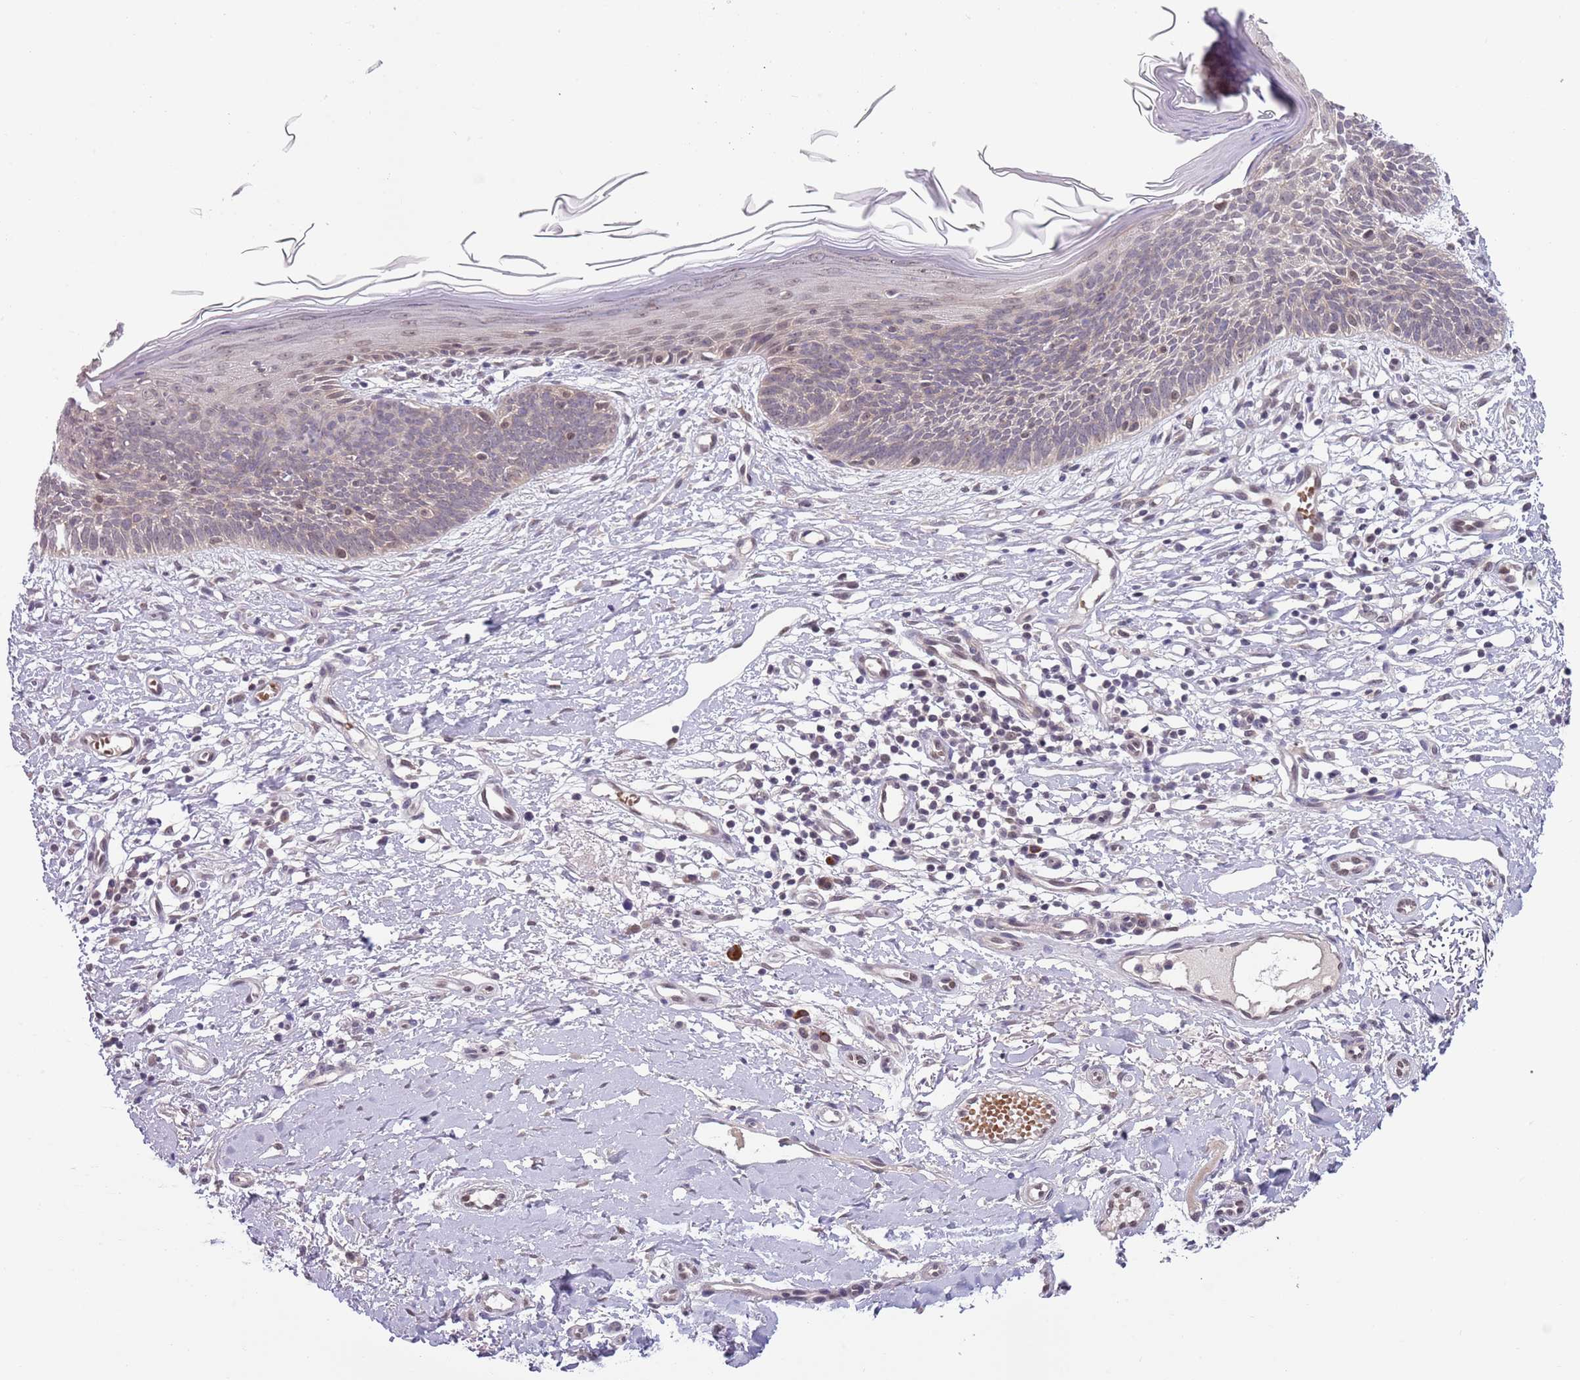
{"staining": {"intensity": "negative", "quantity": "none", "location": "none"}, "tissue": "skin cancer", "cell_type": "Tumor cells", "image_type": "cancer", "snomed": [{"axis": "morphology", "description": "Basal cell carcinoma"}, {"axis": "topography", "description": "Skin"}], "caption": "There is no significant staining in tumor cells of basal cell carcinoma (skin).", "gene": "TM2D1", "patient": {"sex": "male", "age": 78}}